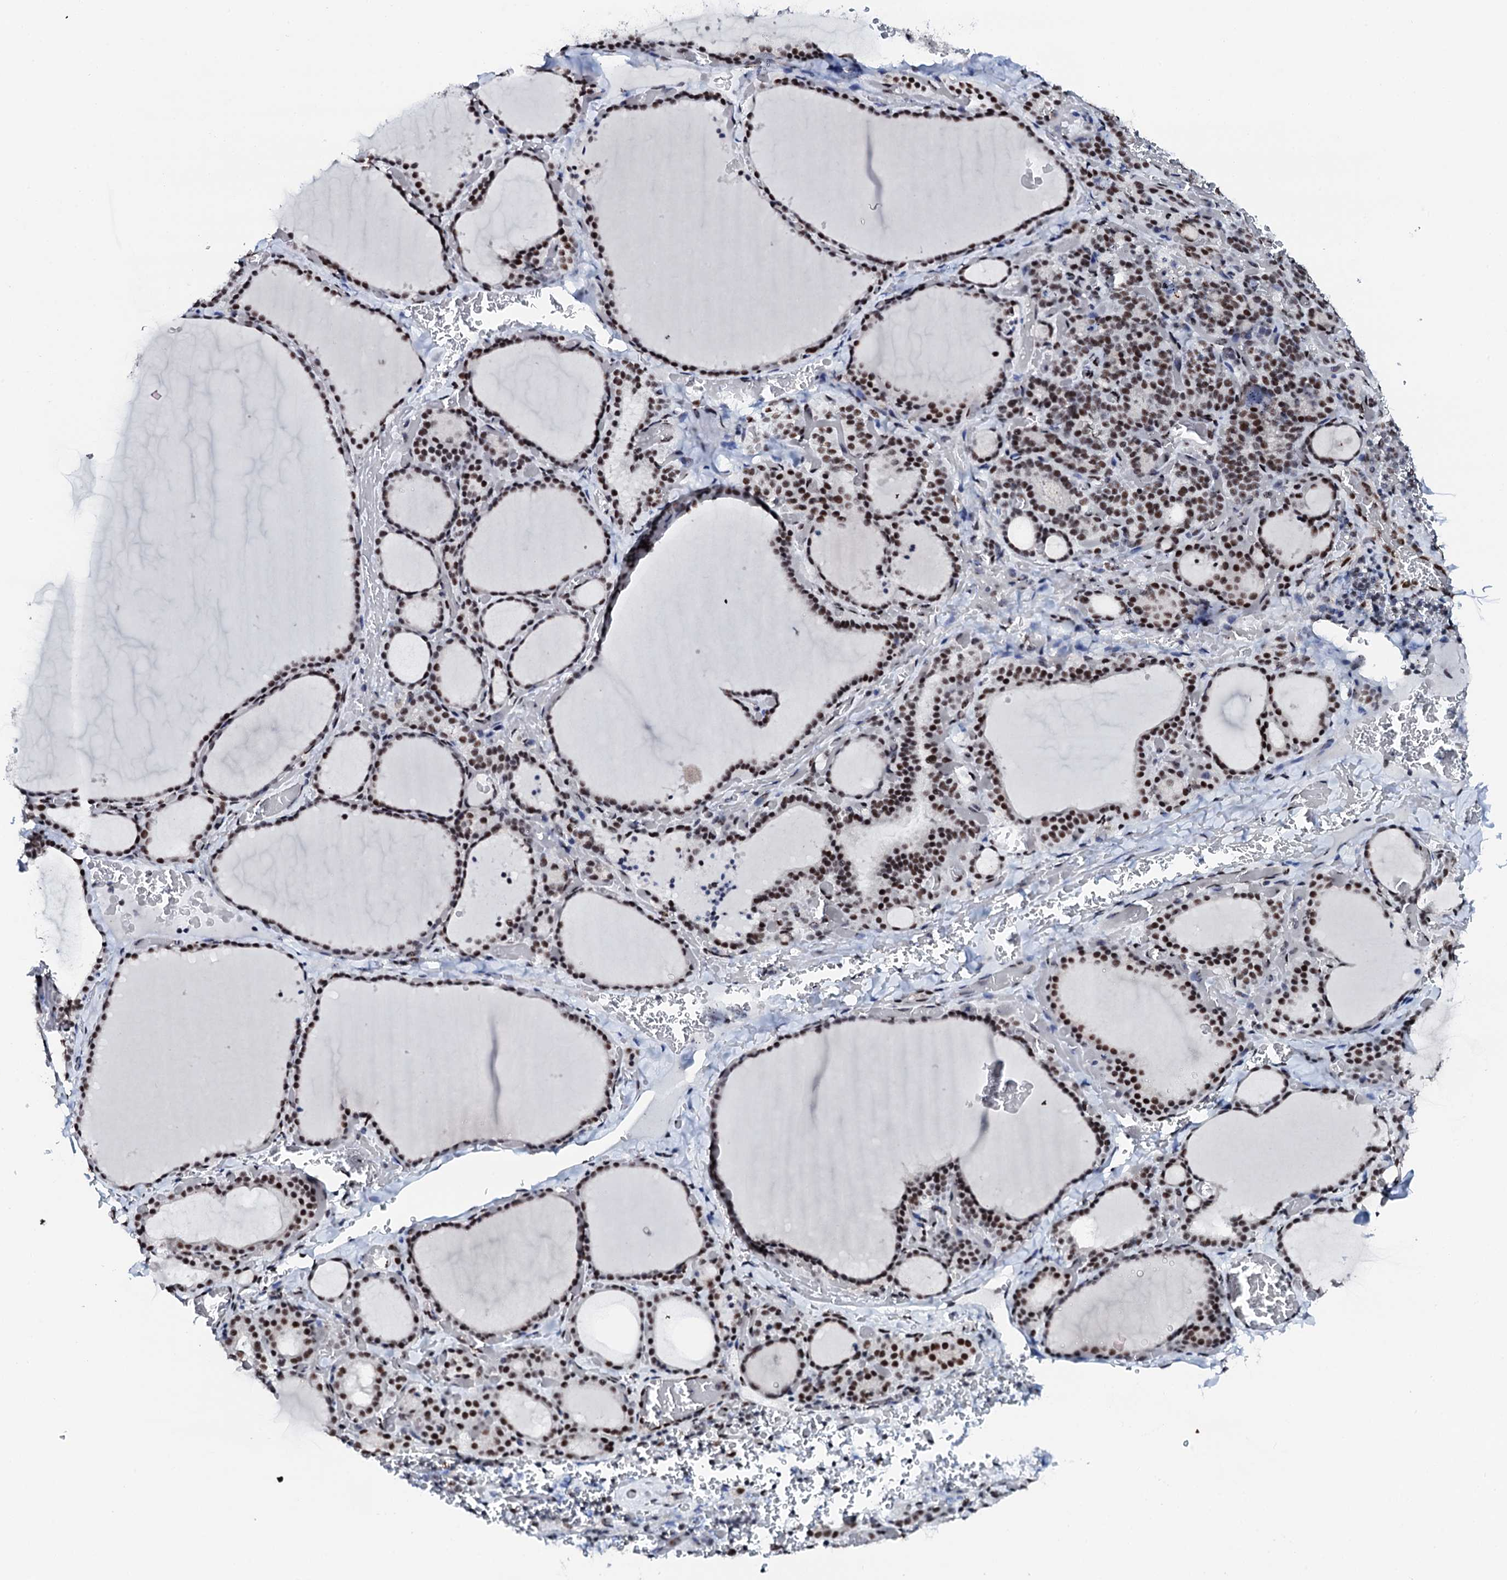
{"staining": {"intensity": "moderate", "quantity": ">75%", "location": "nuclear"}, "tissue": "thyroid gland", "cell_type": "Glandular cells", "image_type": "normal", "snomed": [{"axis": "morphology", "description": "Normal tissue, NOS"}, {"axis": "topography", "description": "Thyroid gland"}], "caption": "Thyroid gland stained for a protein demonstrates moderate nuclear positivity in glandular cells. The protein of interest is stained brown, and the nuclei are stained in blue (DAB IHC with brightfield microscopy, high magnification).", "gene": "NKAPD1", "patient": {"sex": "female", "age": 39}}